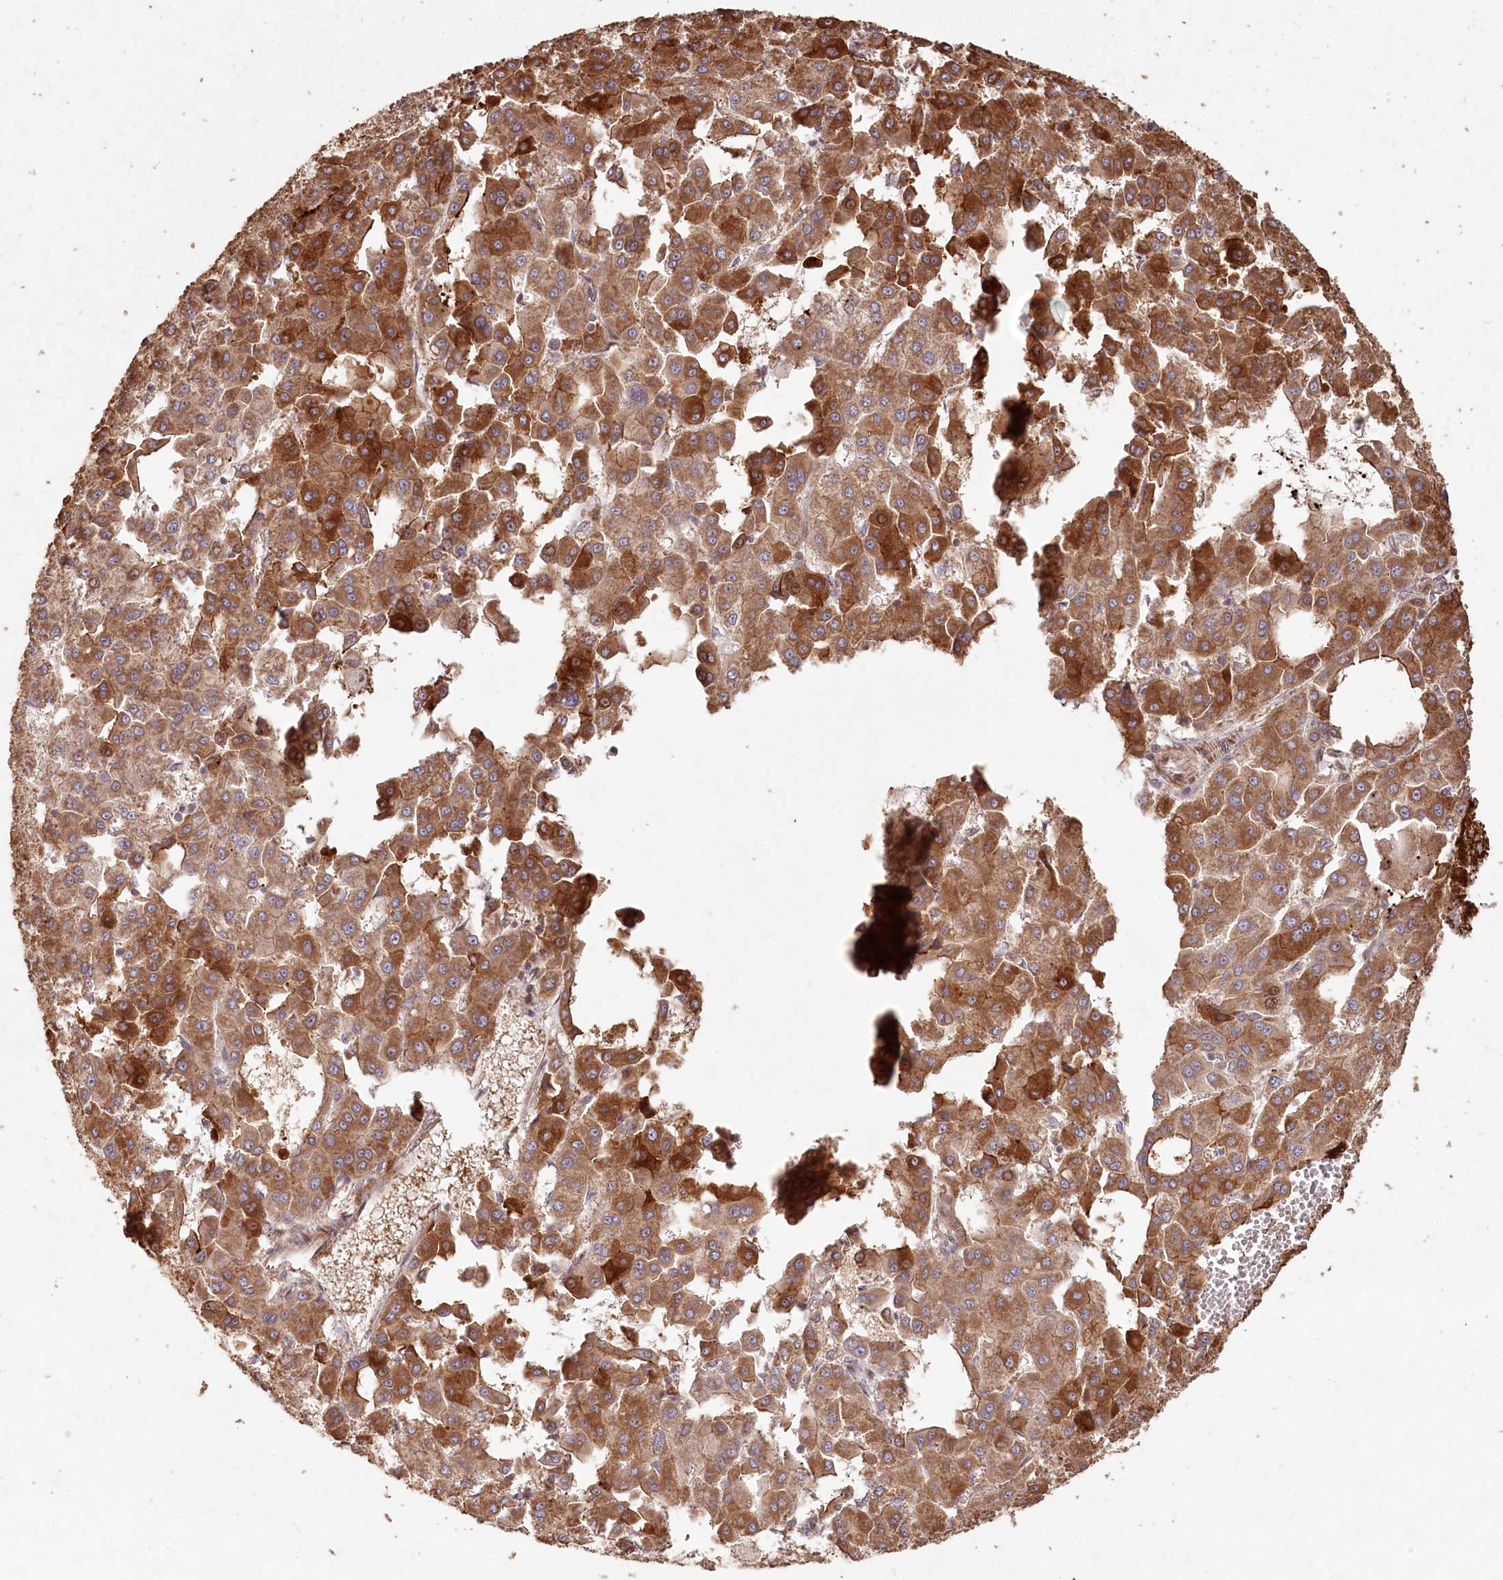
{"staining": {"intensity": "moderate", "quantity": ">75%", "location": "cytoplasmic/membranous"}, "tissue": "liver cancer", "cell_type": "Tumor cells", "image_type": "cancer", "snomed": [{"axis": "morphology", "description": "Carcinoma, Hepatocellular, NOS"}, {"axis": "topography", "description": "Liver"}], "caption": "About >75% of tumor cells in hepatocellular carcinoma (liver) demonstrate moderate cytoplasmic/membranous protein expression as visualized by brown immunohistochemical staining.", "gene": "HAL", "patient": {"sex": "male", "age": 47}}